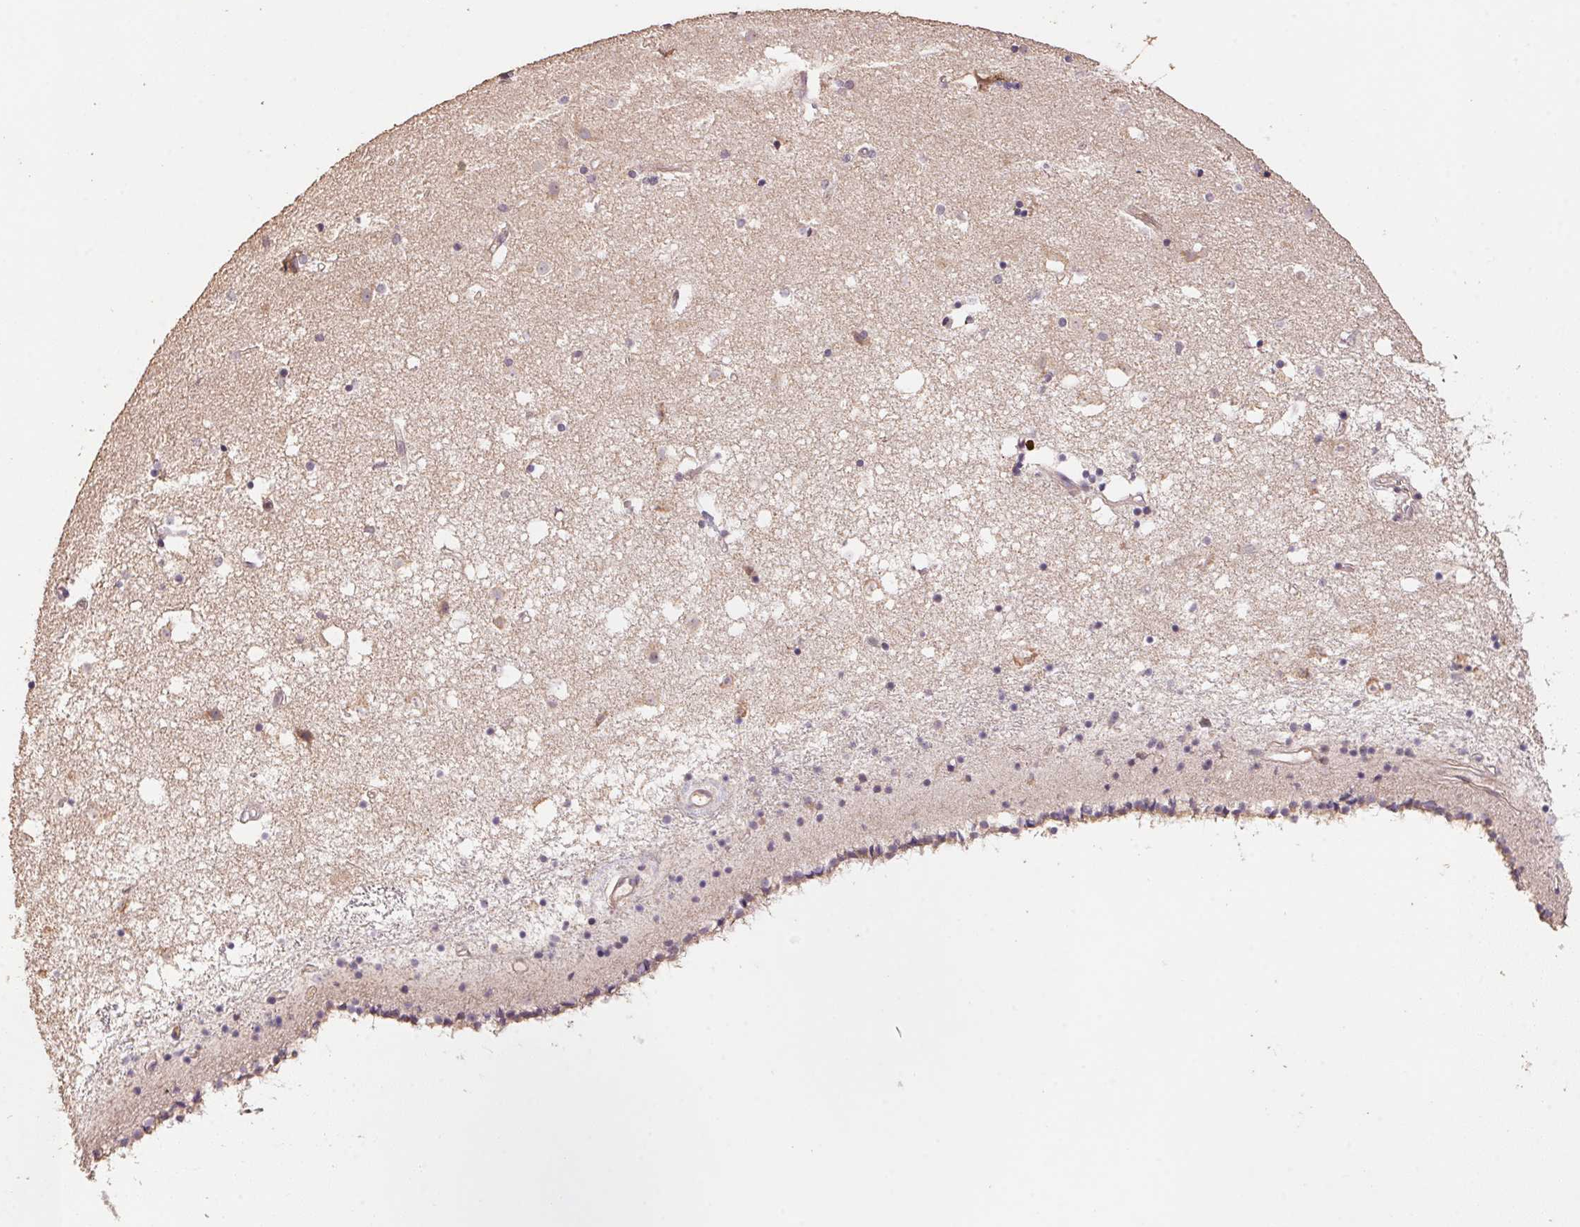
{"staining": {"intensity": "negative", "quantity": "none", "location": "none"}, "tissue": "caudate", "cell_type": "Glial cells", "image_type": "normal", "snomed": [{"axis": "morphology", "description": "Normal tissue, NOS"}, {"axis": "topography", "description": "Lateral ventricle wall"}], "caption": "A histopathology image of human caudate is negative for staining in glial cells. (DAB immunohistochemistry (IHC) visualized using brightfield microscopy, high magnification).", "gene": "CENPF", "patient": {"sex": "female", "age": 71}}